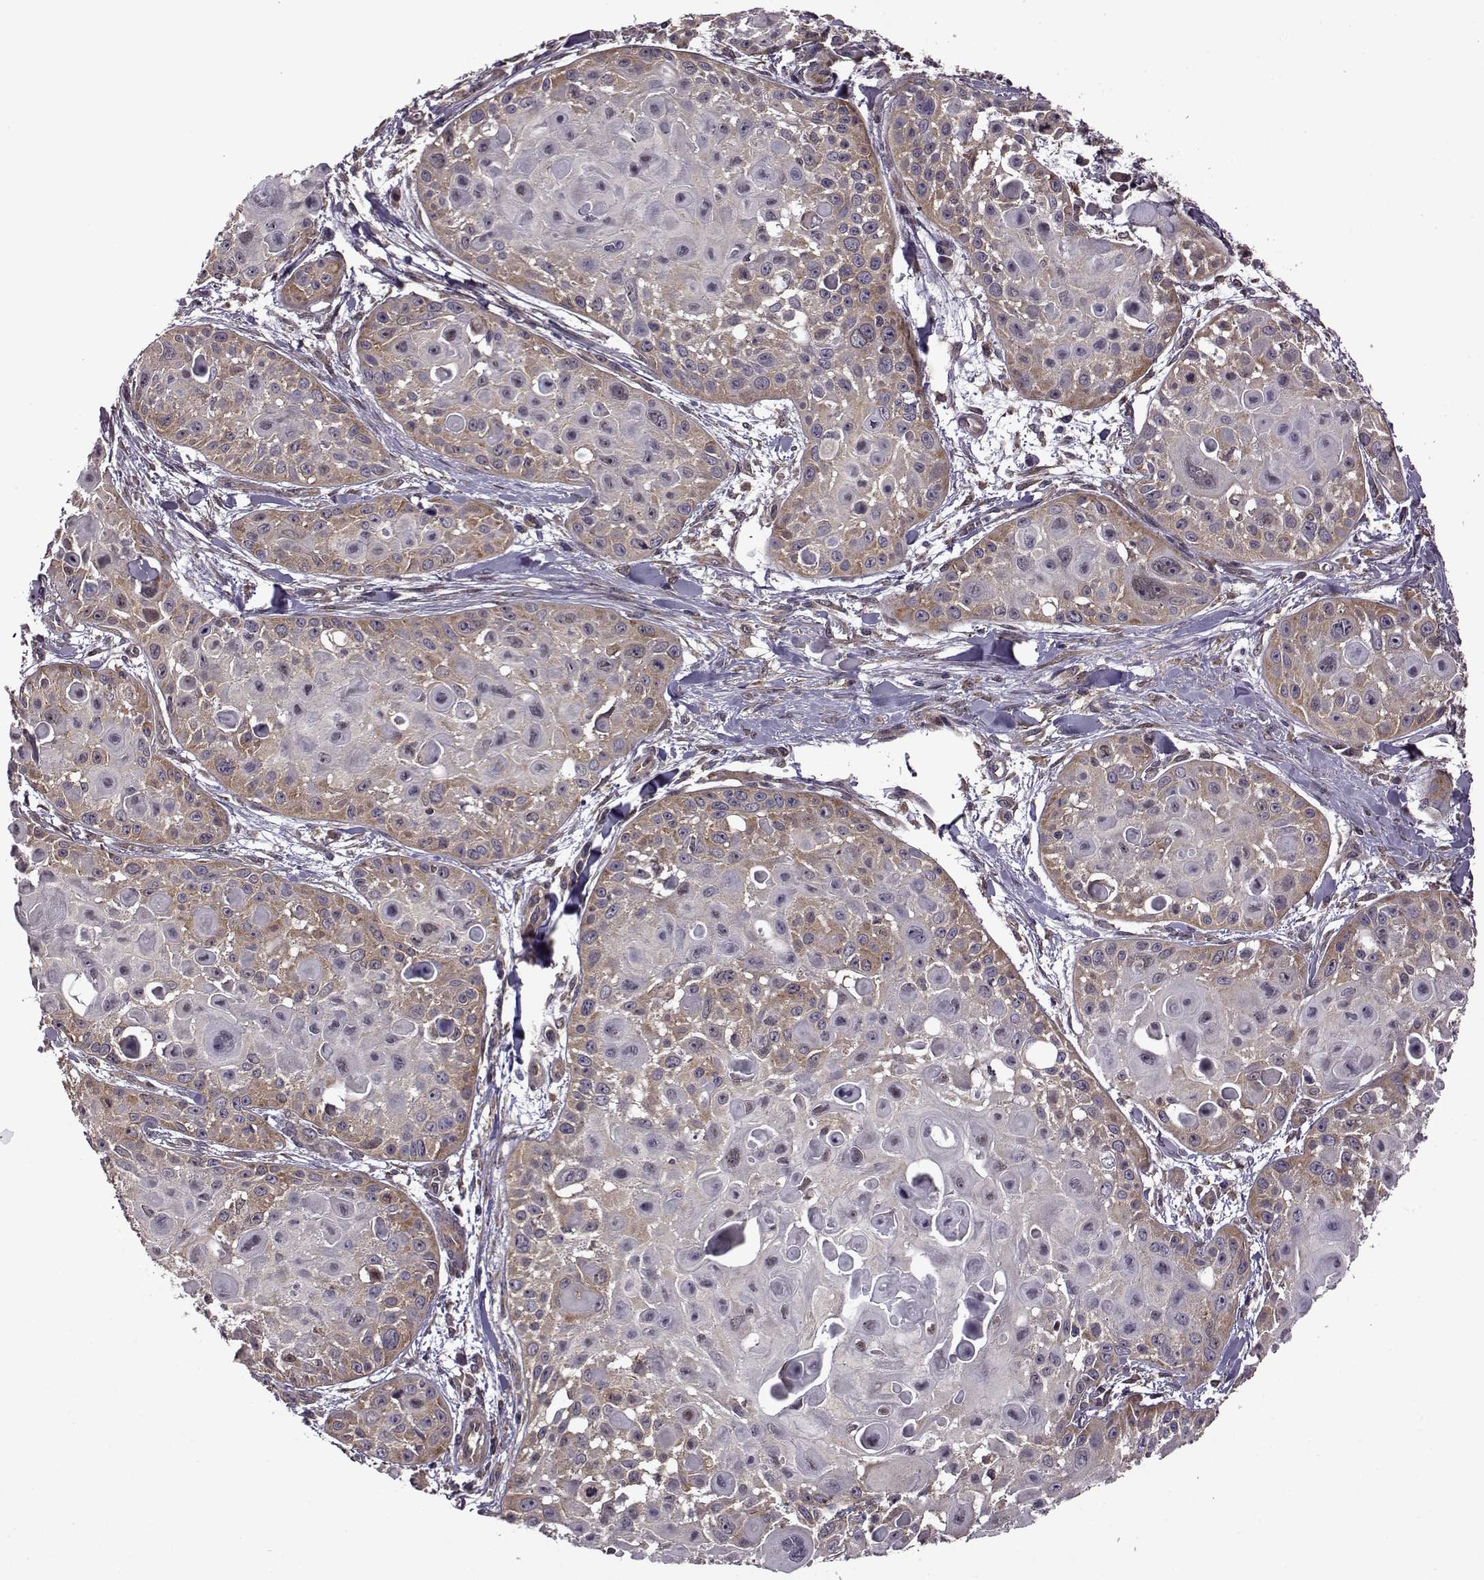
{"staining": {"intensity": "moderate", "quantity": ">75%", "location": "cytoplasmic/membranous"}, "tissue": "skin cancer", "cell_type": "Tumor cells", "image_type": "cancer", "snomed": [{"axis": "morphology", "description": "Squamous cell carcinoma, NOS"}, {"axis": "topography", "description": "Skin"}, {"axis": "topography", "description": "Anal"}], "caption": "The photomicrograph reveals staining of squamous cell carcinoma (skin), revealing moderate cytoplasmic/membranous protein positivity (brown color) within tumor cells.", "gene": "URI1", "patient": {"sex": "female", "age": 75}}